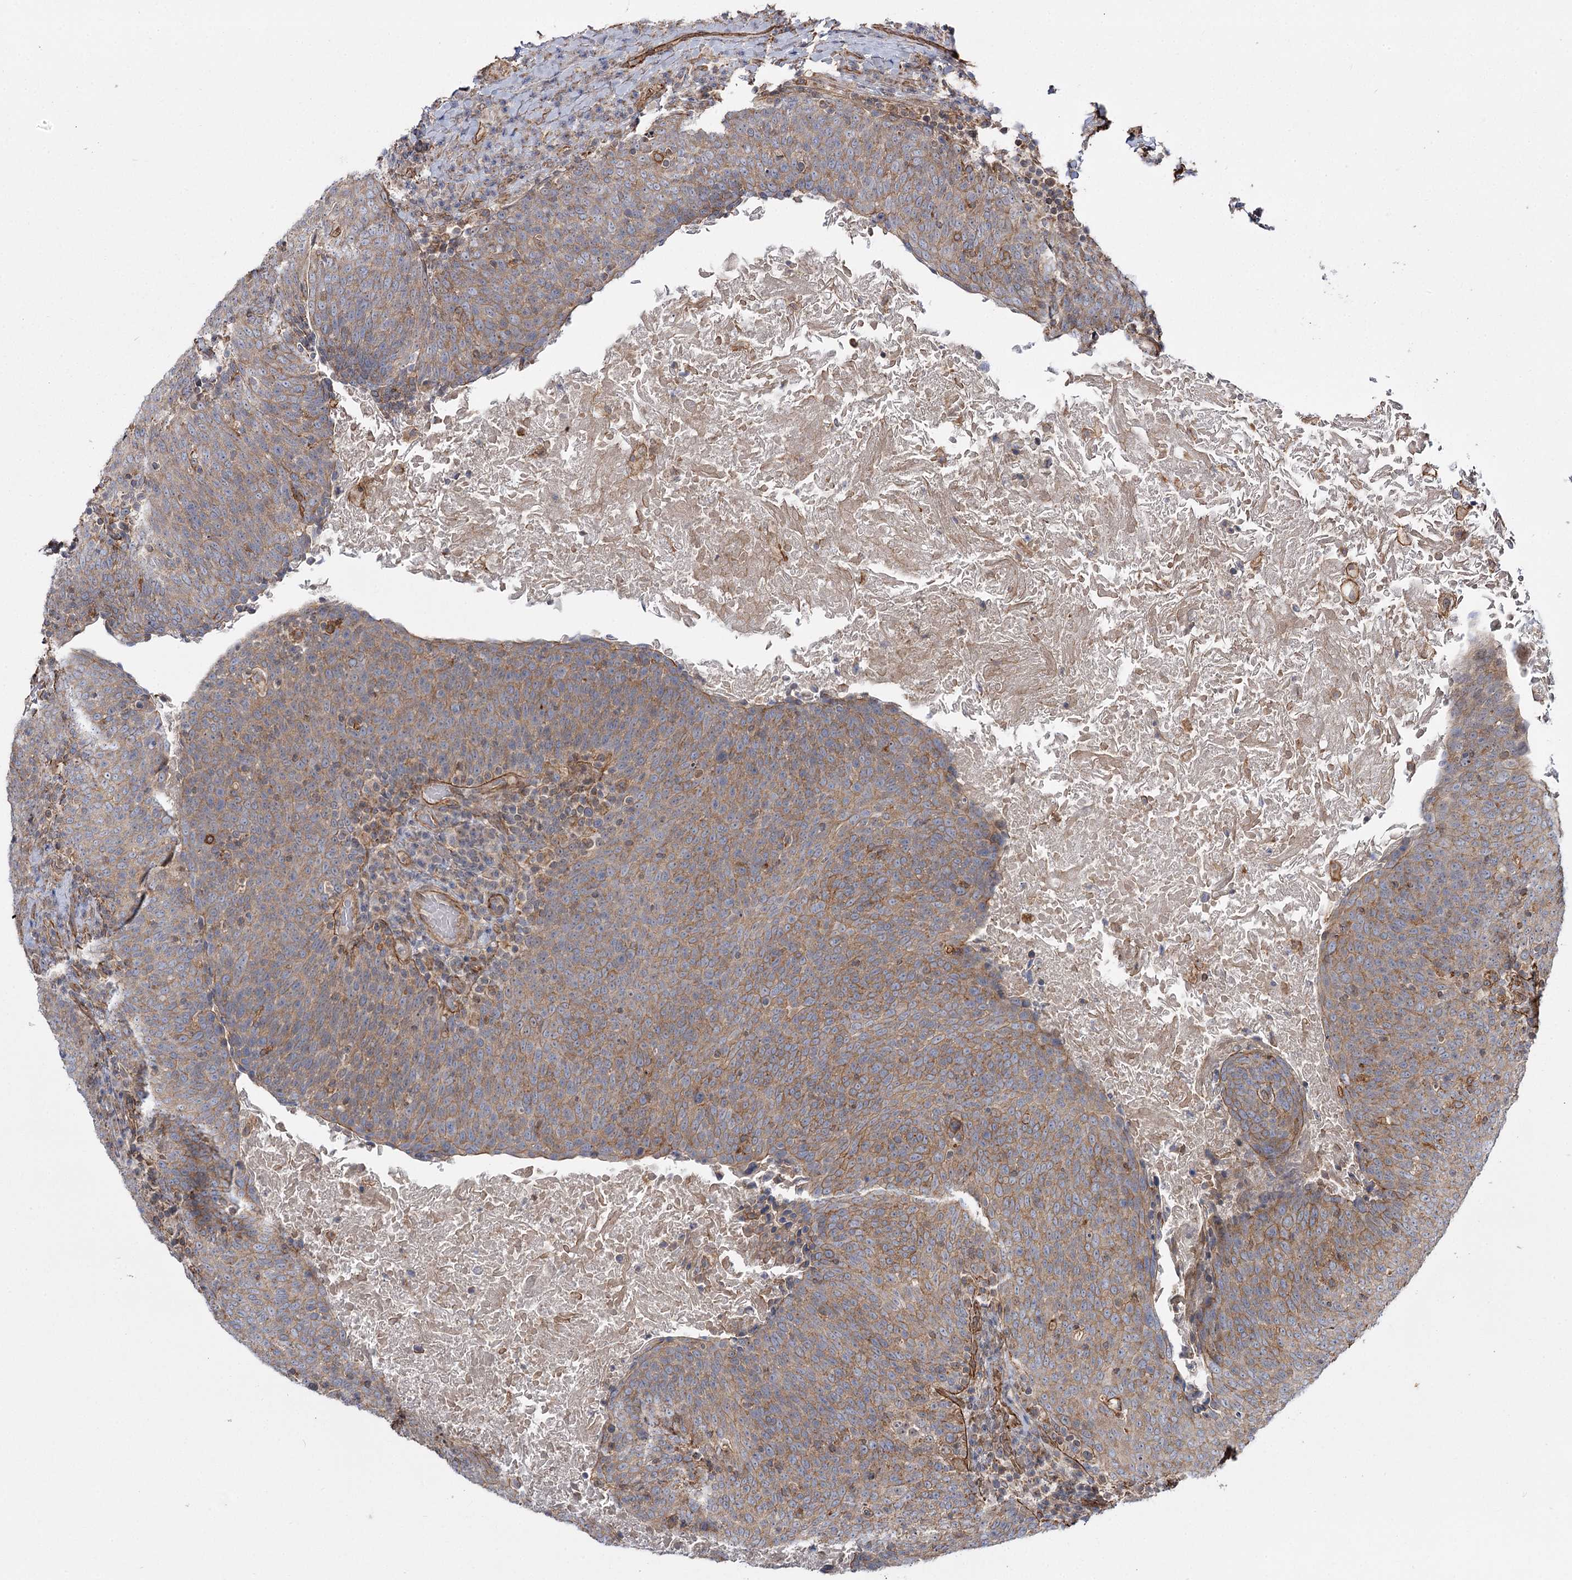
{"staining": {"intensity": "moderate", "quantity": ">75%", "location": "cytoplasmic/membranous"}, "tissue": "head and neck cancer", "cell_type": "Tumor cells", "image_type": "cancer", "snomed": [{"axis": "morphology", "description": "Squamous cell carcinoma, NOS"}, {"axis": "morphology", "description": "Squamous cell carcinoma, metastatic, NOS"}, {"axis": "topography", "description": "Lymph node"}, {"axis": "topography", "description": "Head-Neck"}], "caption": "Moderate cytoplasmic/membranous staining is identified in approximately >75% of tumor cells in head and neck cancer.", "gene": "SH3BP5L", "patient": {"sex": "male", "age": 62}}